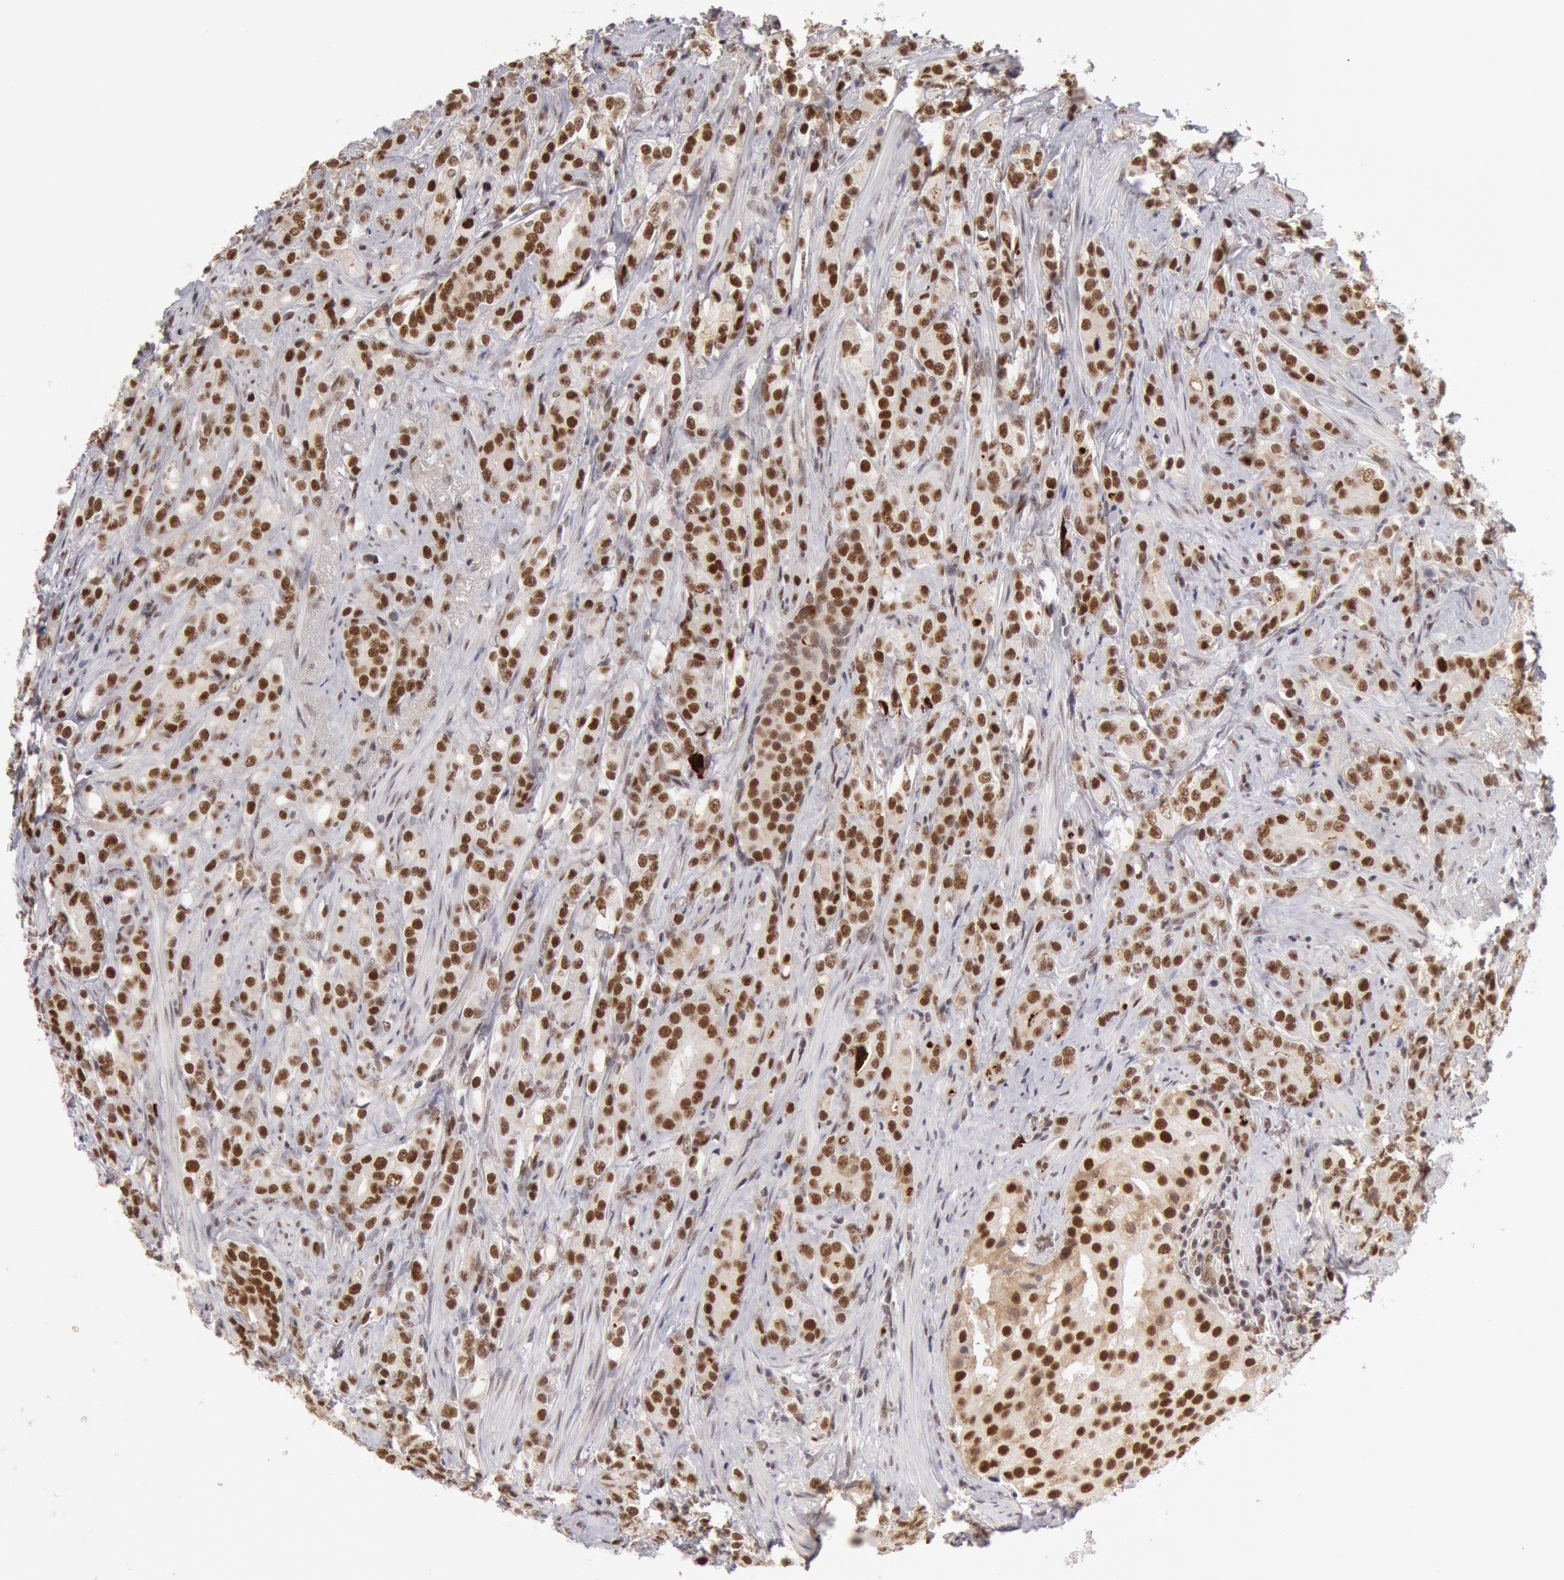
{"staining": {"intensity": "strong", "quantity": ">75%", "location": "nuclear"}, "tissue": "prostate cancer", "cell_type": "Tumor cells", "image_type": "cancer", "snomed": [{"axis": "morphology", "description": "Adenocarcinoma, Medium grade"}, {"axis": "topography", "description": "Prostate"}], "caption": "A histopathology image of human prostate cancer (adenocarcinoma (medium-grade)) stained for a protein demonstrates strong nuclear brown staining in tumor cells.", "gene": "PPP4R3B", "patient": {"sex": "male", "age": 59}}